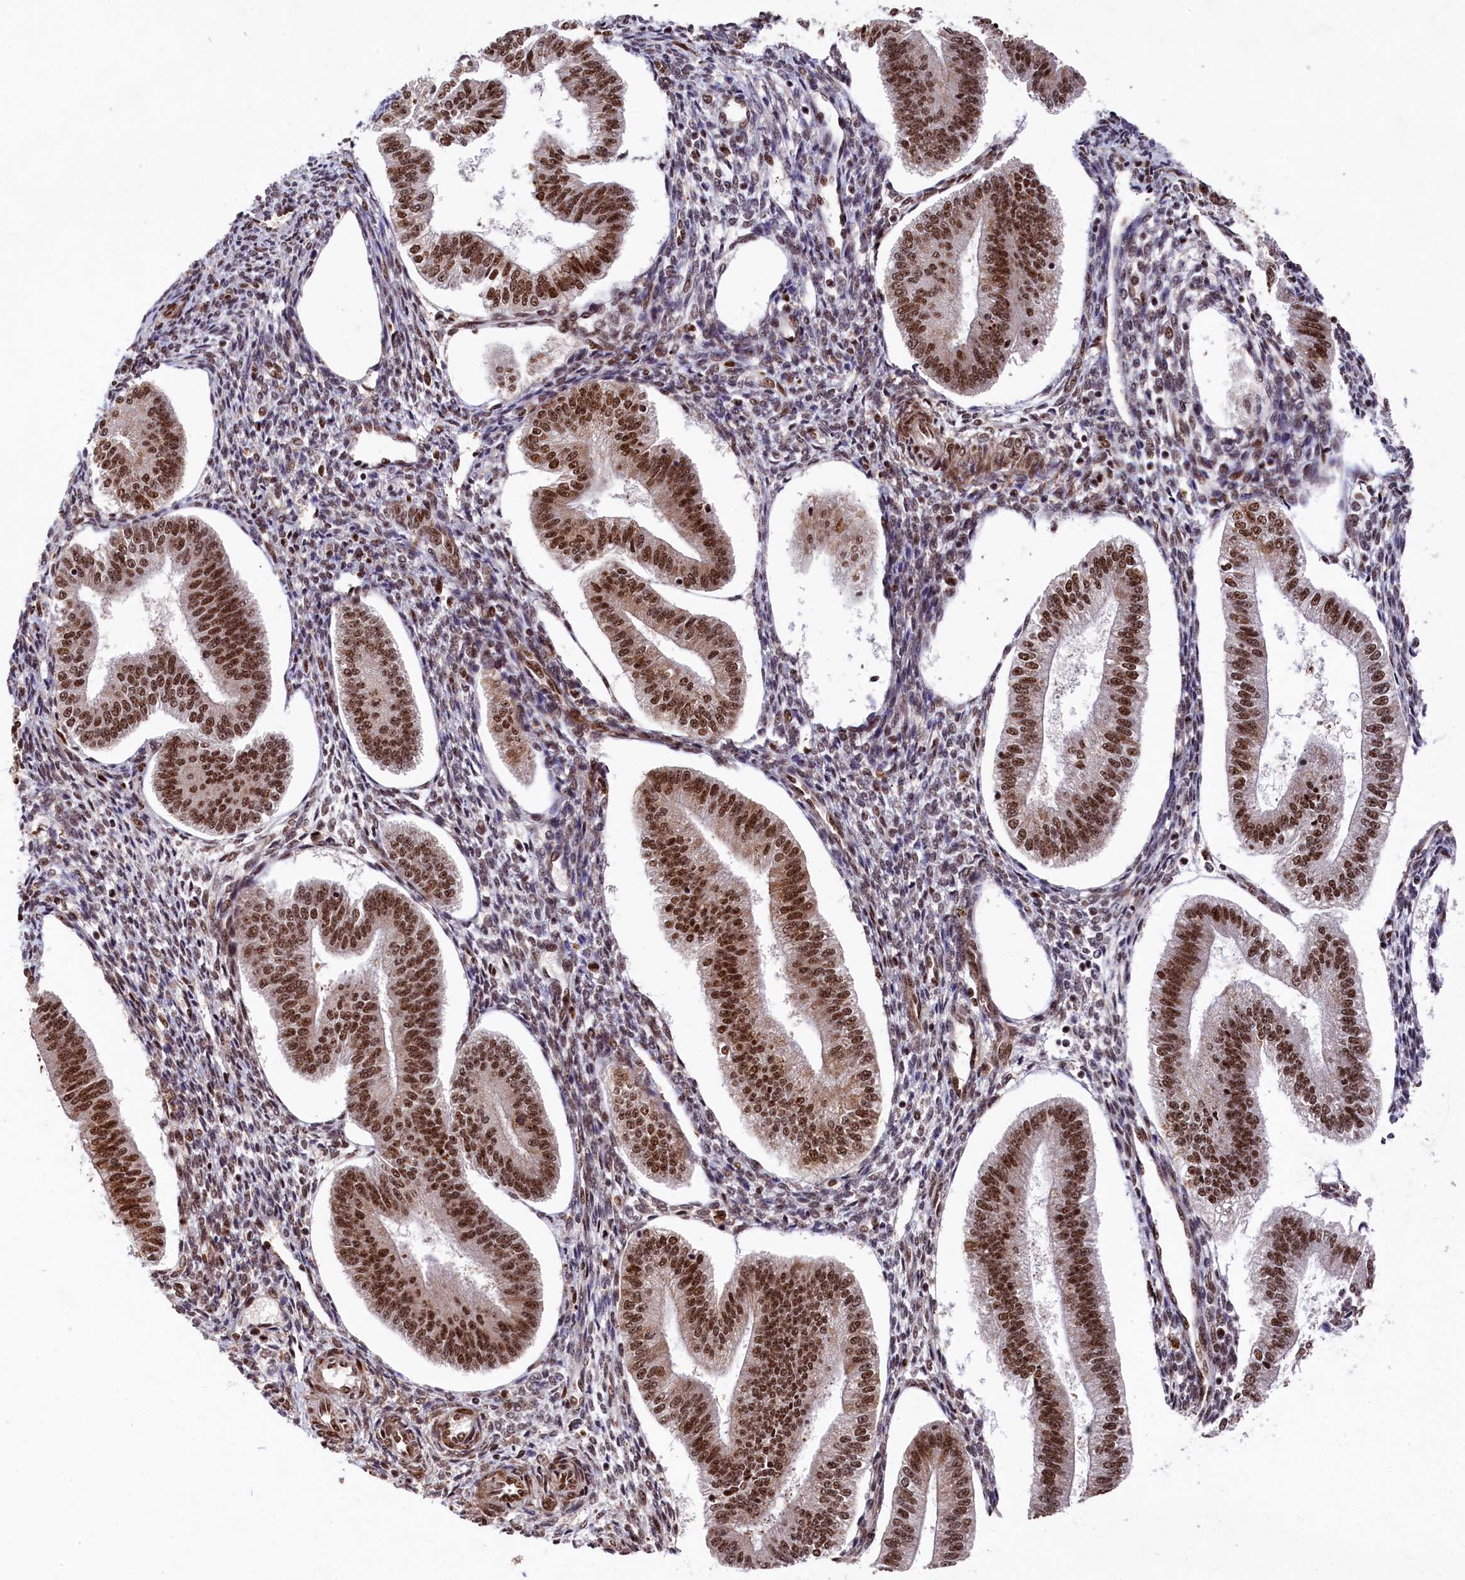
{"staining": {"intensity": "moderate", "quantity": "25%-75%", "location": "nuclear"}, "tissue": "endometrium", "cell_type": "Cells in endometrial stroma", "image_type": "normal", "snomed": [{"axis": "morphology", "description": "Normal tissue, NOS"}, {"axis": "topography", "description": "Endometrium"}], "caption": "Endometrium stained for a protein (brown) displays moderate nuclear positive staining in about 25%-75% of cells in endometrial stroma.", "gene": "PRPF31", "patient": {"sex": "female", "age": 34}}